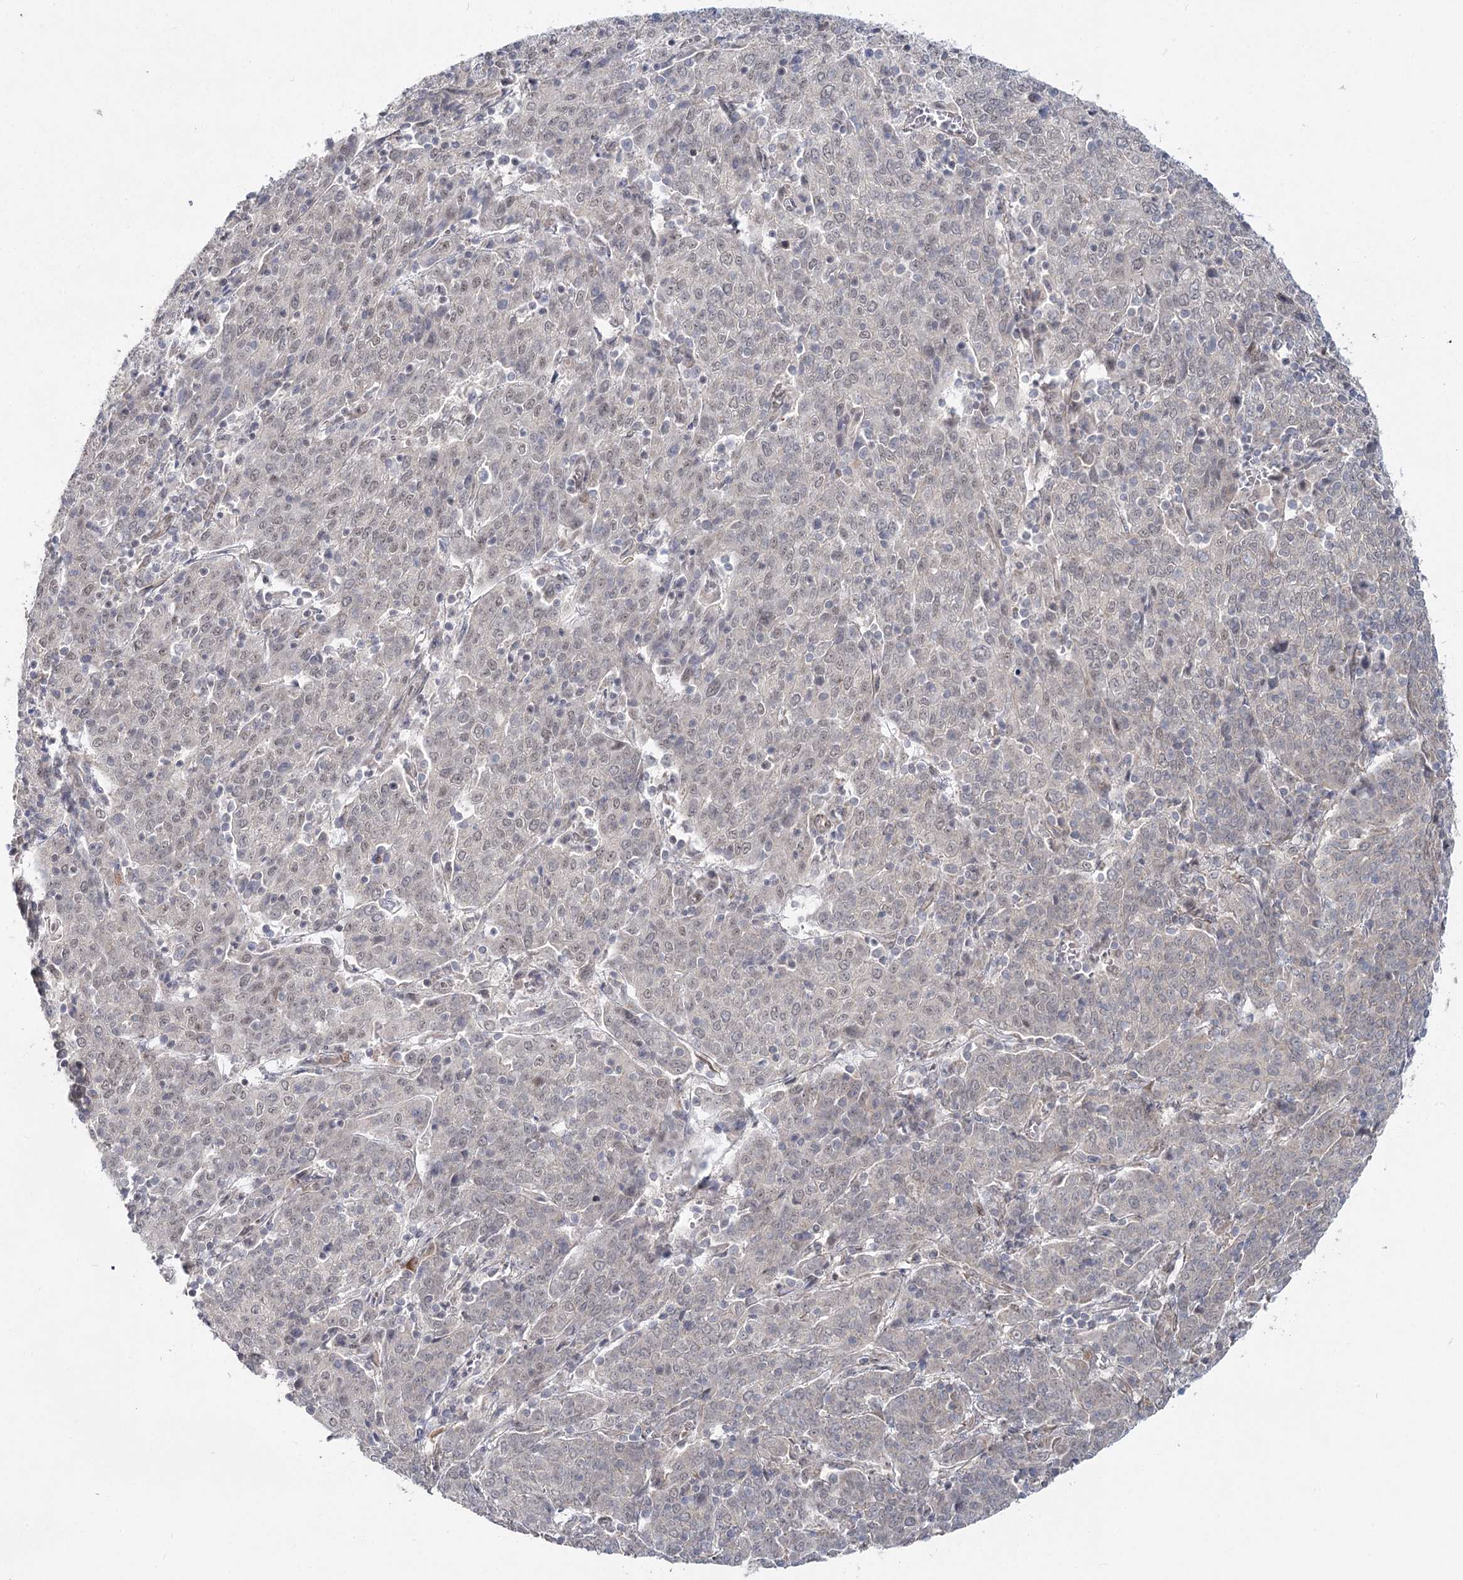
{"staining": {"intensity": "weak", "quantity": "<25%", "location": "nuclear"}, "tissue": "cervical cancer", "cell_type": "Tumor cells", "image_type": "cancer", "snomed": [{"axis": "morphology", "description": "Squamous cell carcinoma, NOS"}, {"axis": "topography", "description": "Cervix"}], "caption": "This is a histopathology image of IHC staining of squamous cell carcinoma (cervical), which shows no positivity in tumor cells.", "gene": "TBC1D9B", "patient": {"sex": "female", "age": 67}}